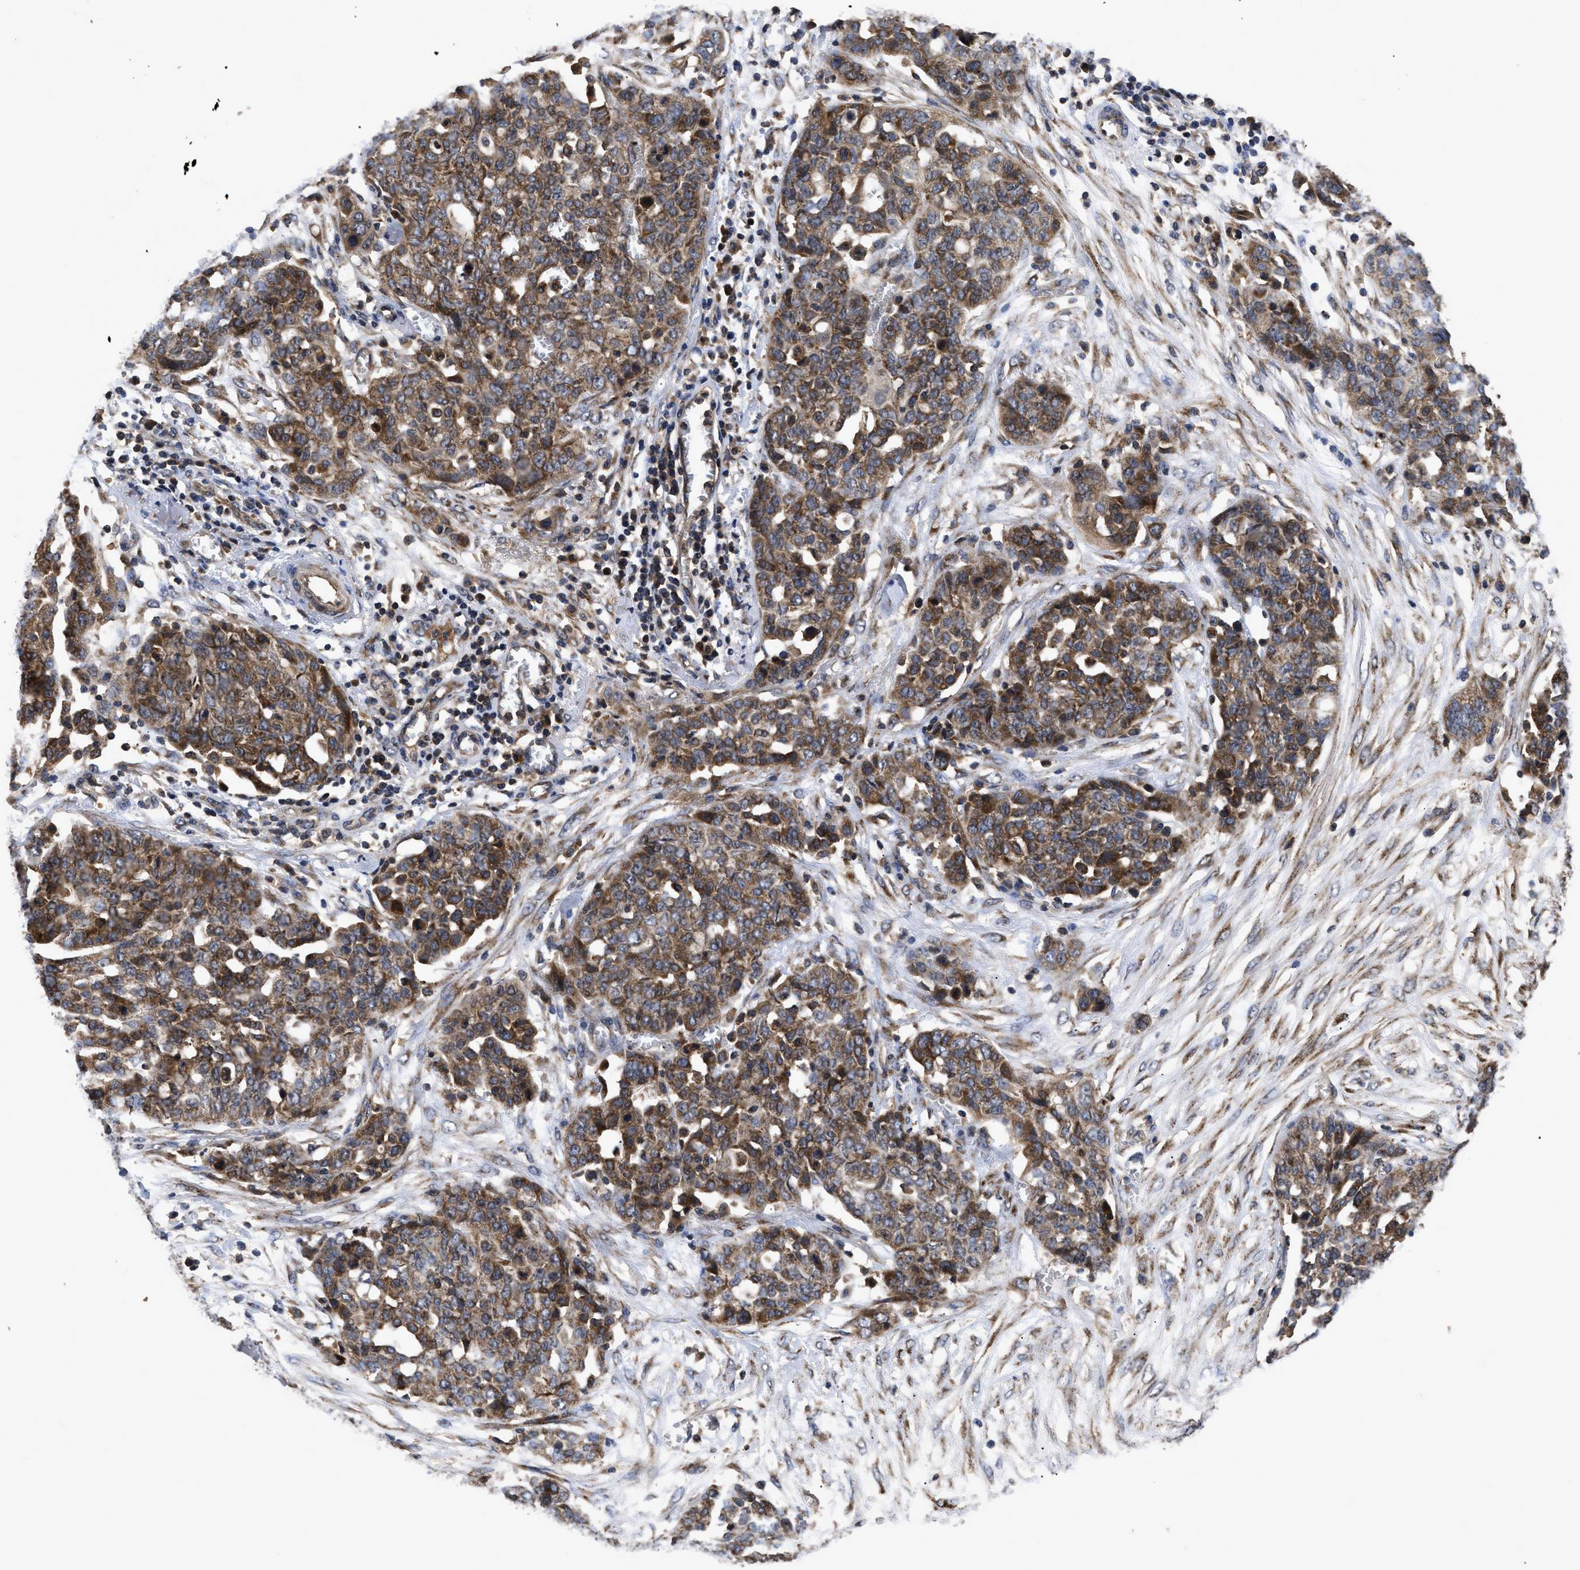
{"staining": {"intensity": "moderate", "quantity": ">75%", "location": "cytoplasmic/membranous"}, "tissue": "ovarian cancer", "cell_type": "Tumor cells", "image_type": "cancer", "snomed": [{"axis": "morphology", "description": "Cystadenocarcinoma, serous, NOS"}, {"axis": "topography", "description": "Soft tissue"}, {"axis": "topography", "description": "Ovary"}], "caption": "The micrograph displays immunohistochemical staining of ovarian cancer (serous cystadenocarcinoma). There is moderate cytoplasmic/membranous expression is present in about >75% of tumor cells.", "gene": "LRRC3", "patient": {"sex": "female", "age": 57}}